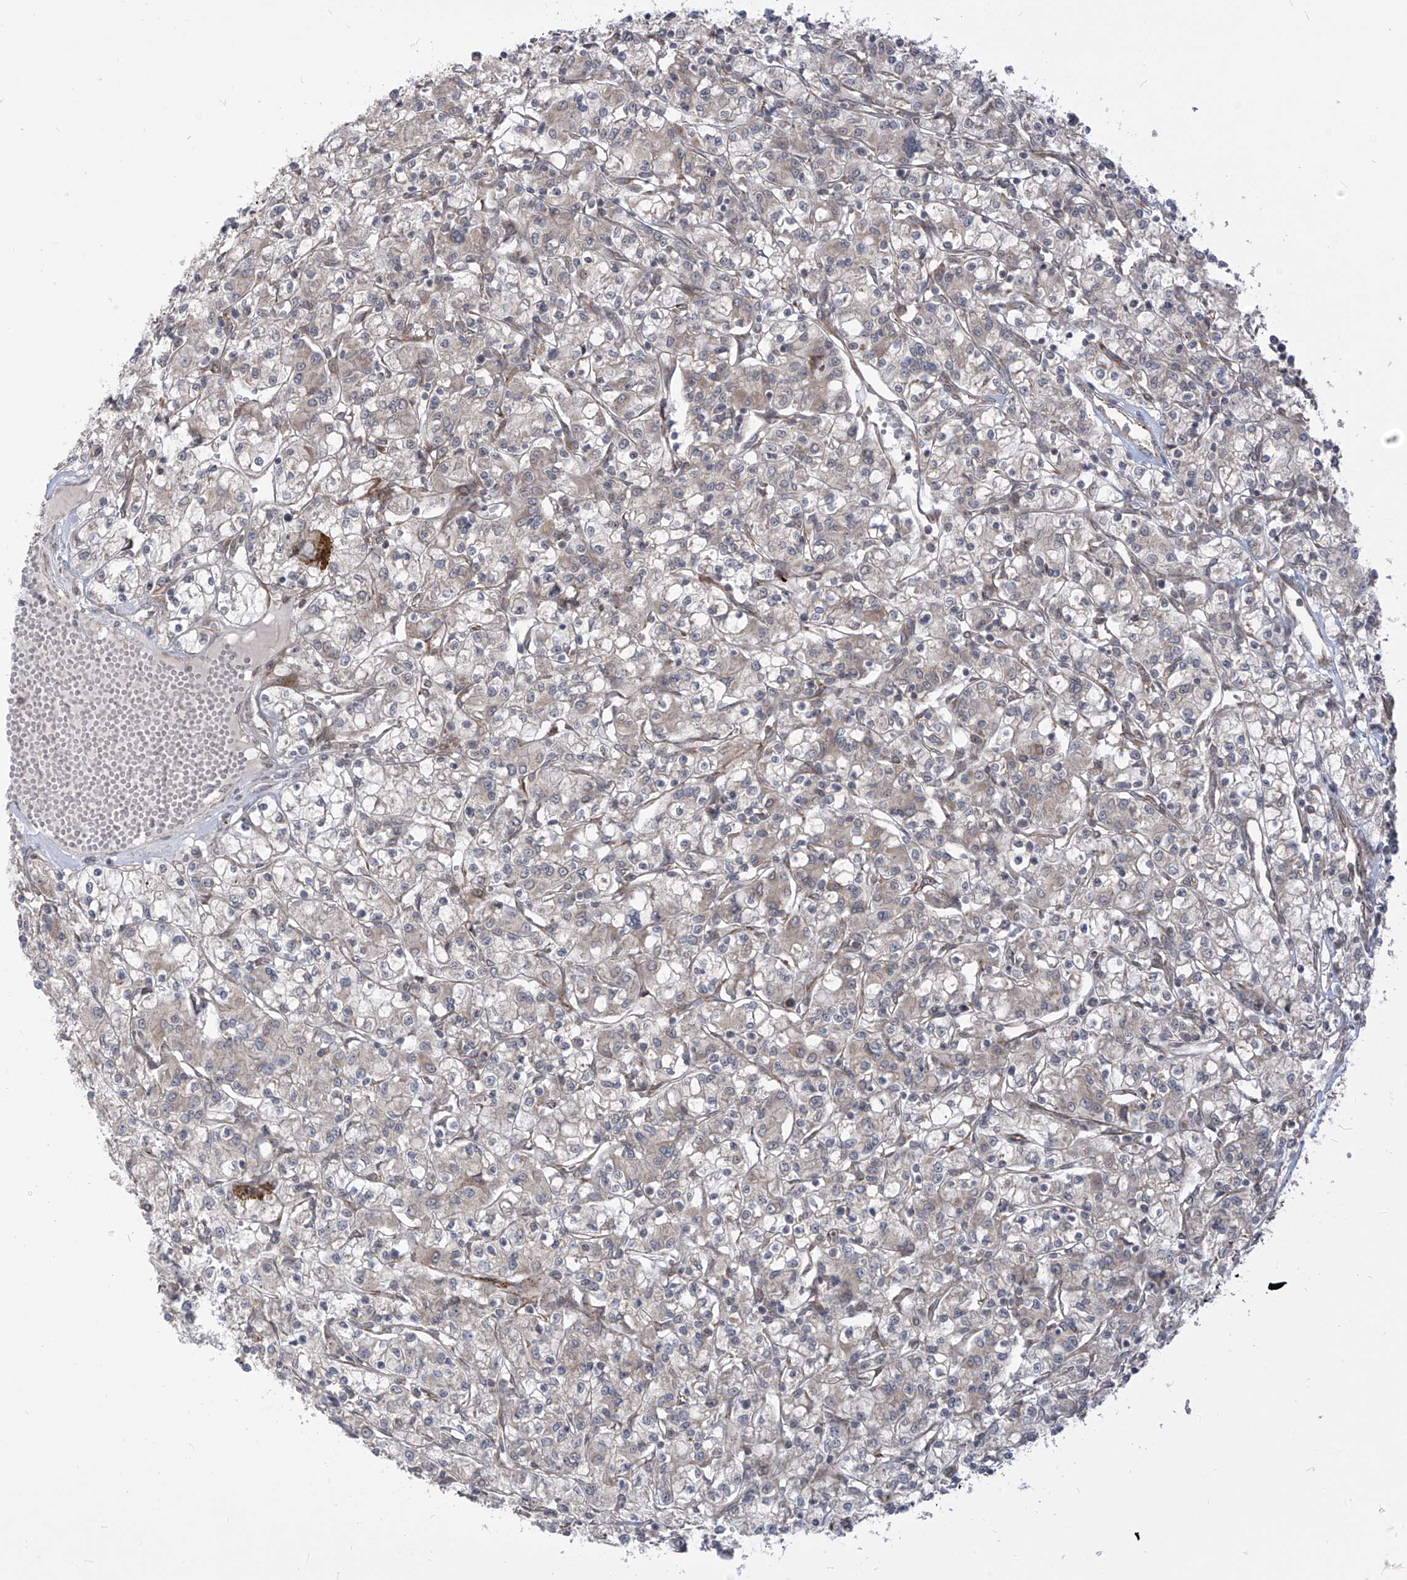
{"staining": {"intensity": "negative", "quantity": "none", "location": "none"}, "tissue": "renal cancer", "cell_type": "Tumor cells", "image_type": "cancer", "snomed": [{"axis": "morphology", "description": "Adenocarcinoma, NOS"}, {"axis": "topography", "description": "Kidney"}], "caption": "The histopathology image demonstrates no significant positivity in tumor cells of renal cancer.", "gene": "TRIM67", "patient": {"sex": "female", "age": 59}}